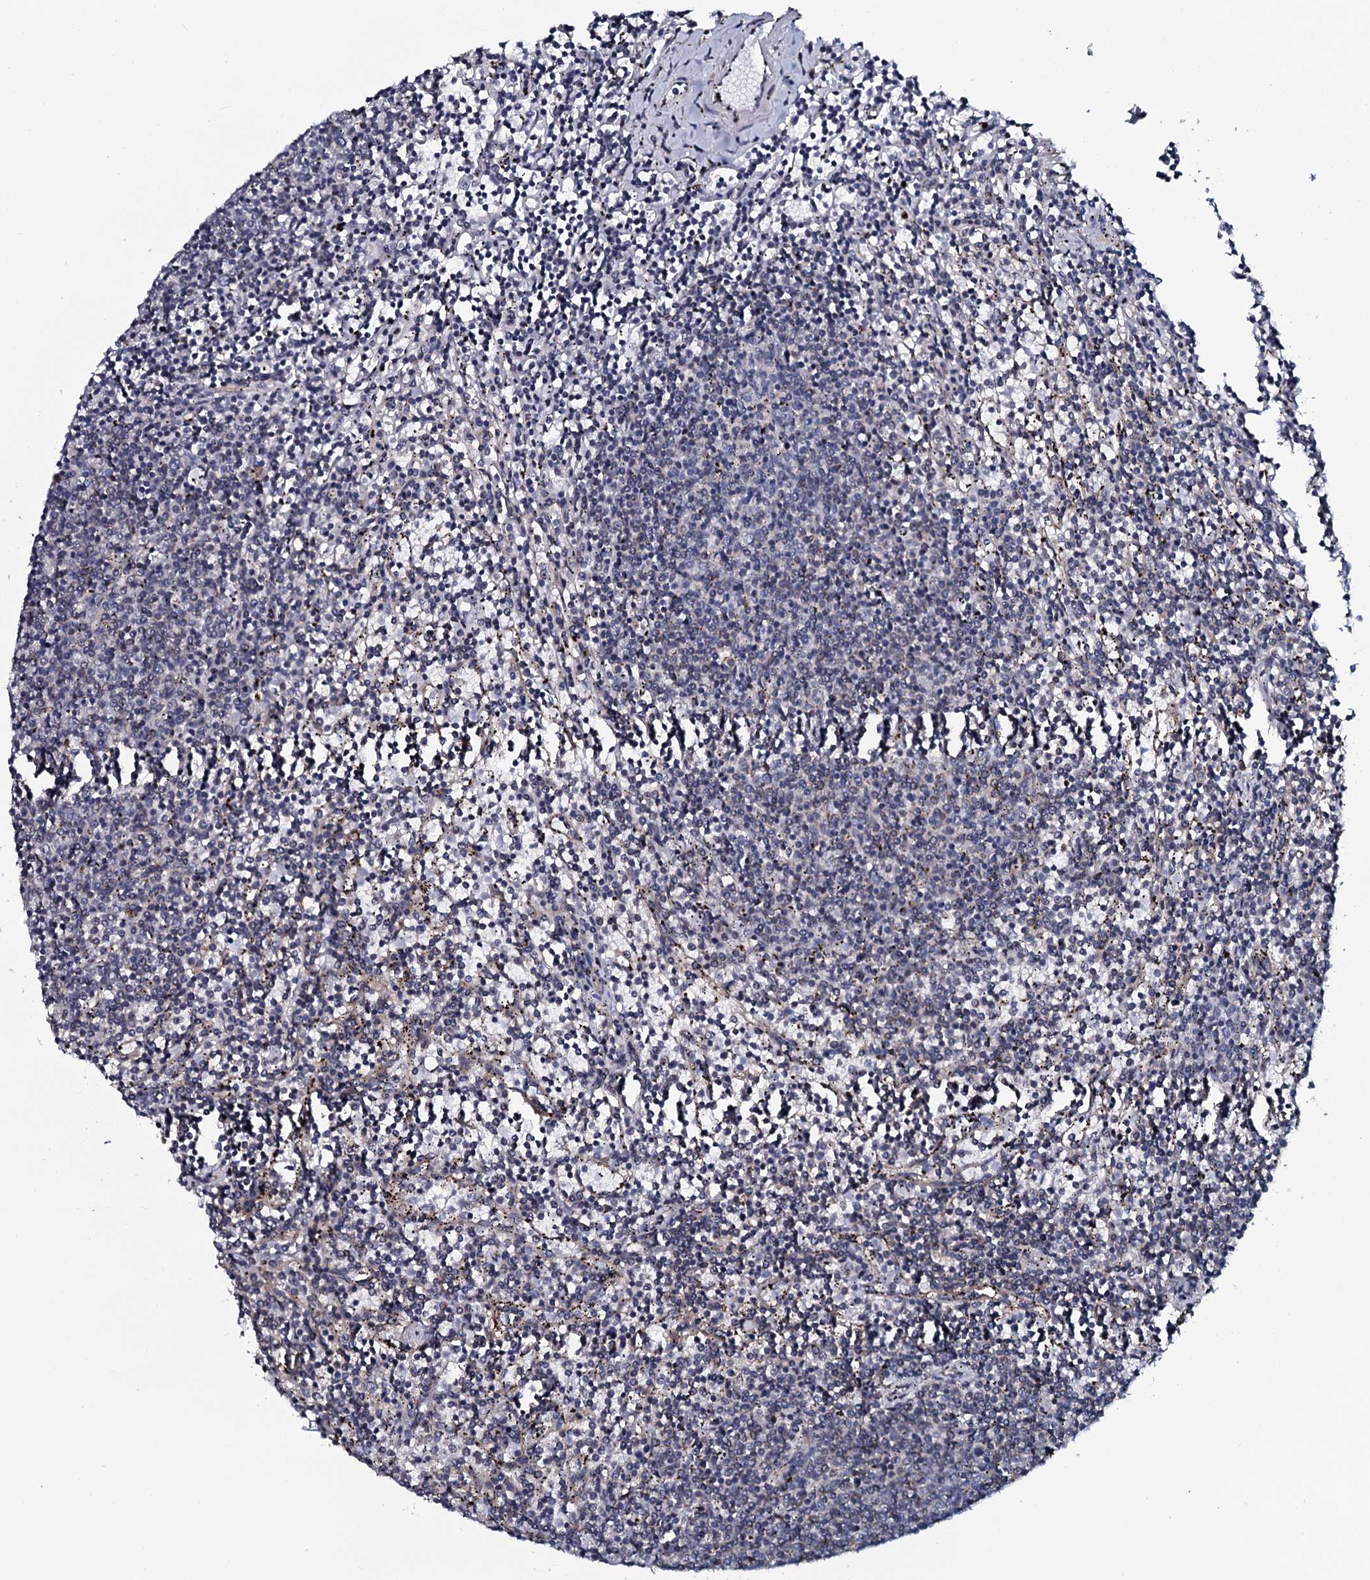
{"staining": {"intensity": "negative", "quantity": "none", "location": "none"}, "tissue": "lymphoma", "cell_type": "Tumor cells", "image_type": "cancer", "snomed": [{"axis": "morphology", "description": "Malignant lymphoma, non-Hodgkin's type, Low grade"}, {"axis": "topography", "description": "Spleen"}], "caption": "Immunohistochemical staining of low-grade malignant lymphoma, non-Hodgkin's type exhibits no significant staining in tumor cells. (Immunohistochemistry (ihc), brightfield microscopy, high magnification).", "gene": "TMEM151A", "patient": {"sex": "female", "age": 50}}